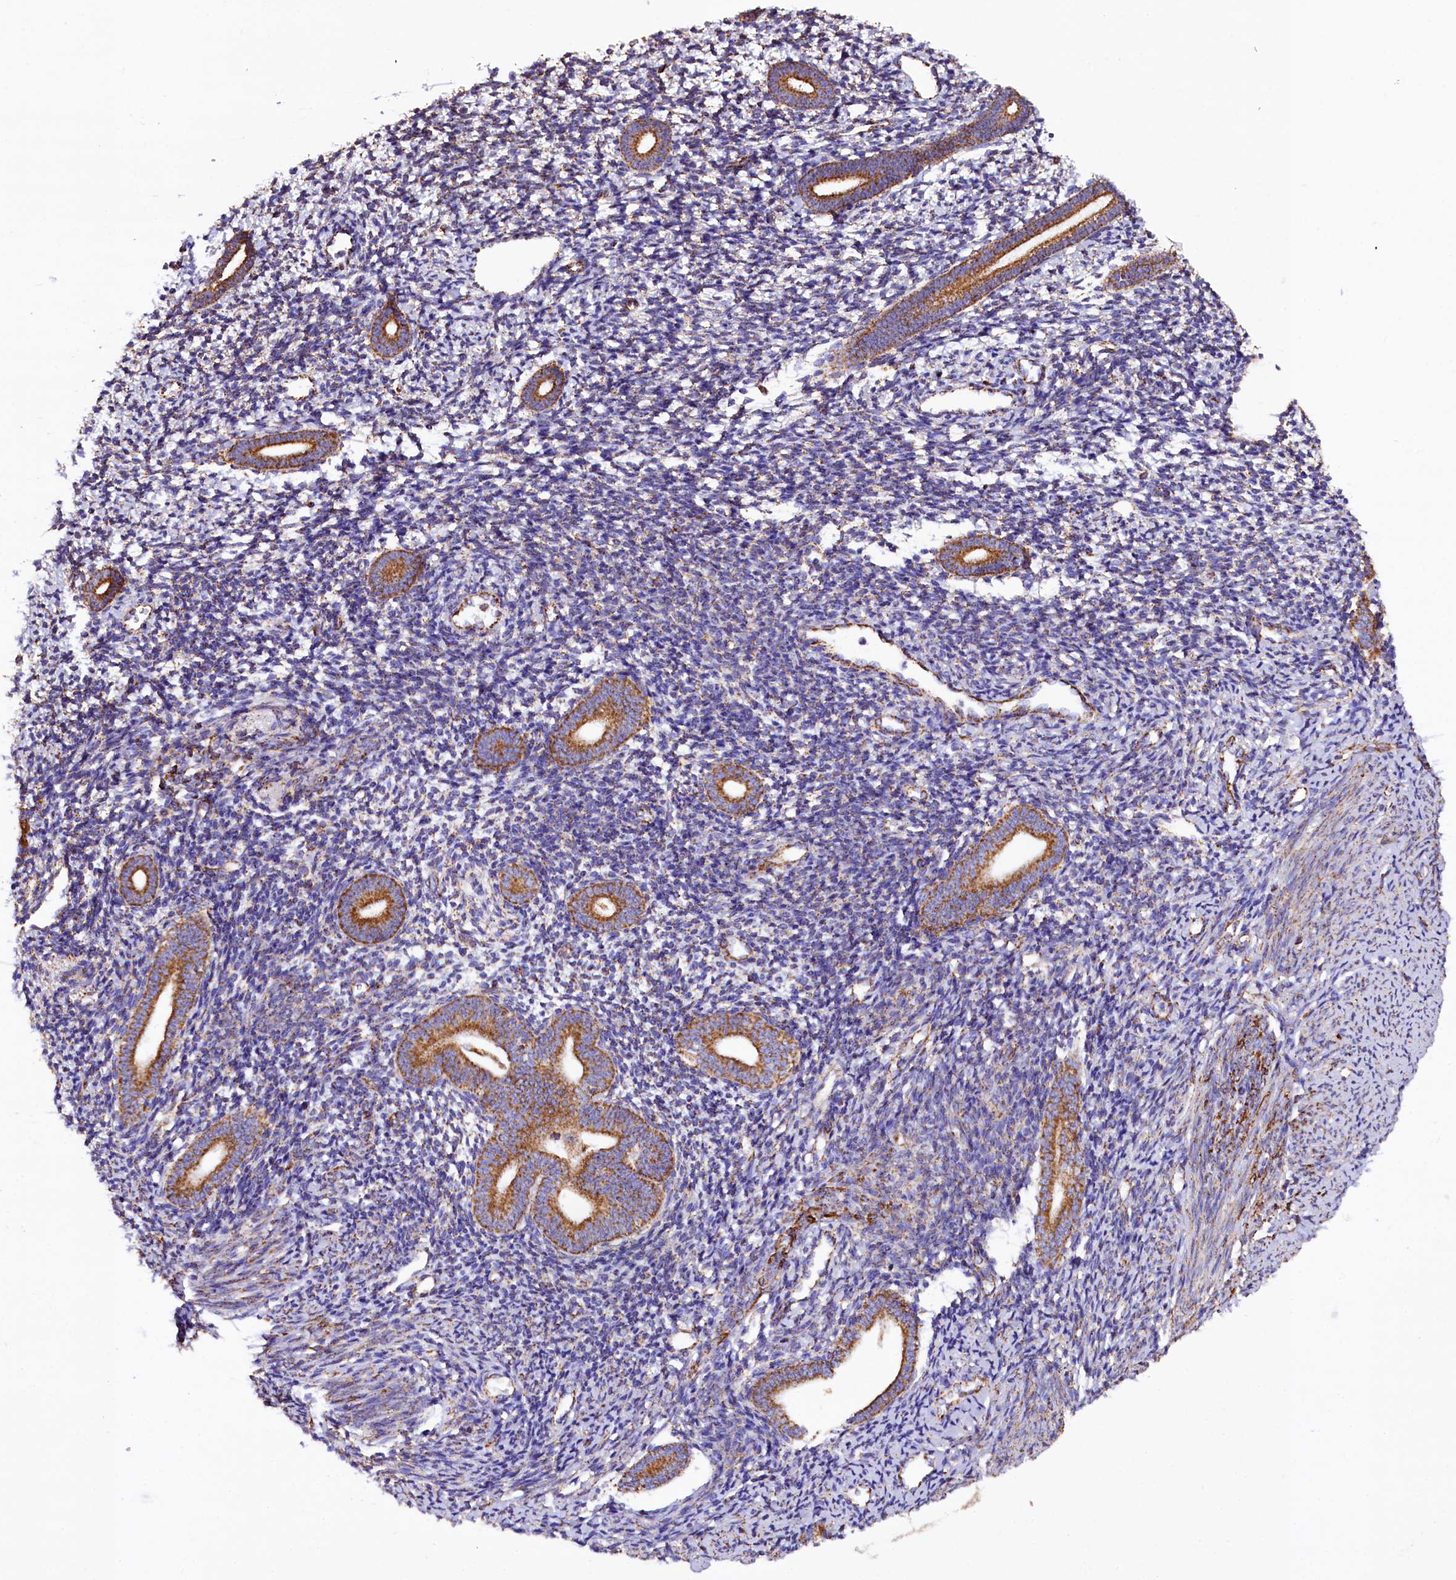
{"staining": {"intensity": "moderate", "quantity": "<25%", "location": "cytoplasmic/membranous"}, "tissue": "endometrium", "cell_type": "Cells in endometrial stroma", "image_type": "normal", "snomed": [{"axis": "morphology", "description": "Normal tissue, NOS"}, {"axis": "topography", "description": "Endometrium"}], "caption": "Endometrium stained for a protein exhibits moderate cytoplasmic/membranous positivity in cells in endometrial stroma. (Brightfield microscopy of DAB IHC at high magnification).", "gene": "APLP2", "patient": {"sex": "female", "age": 56}}